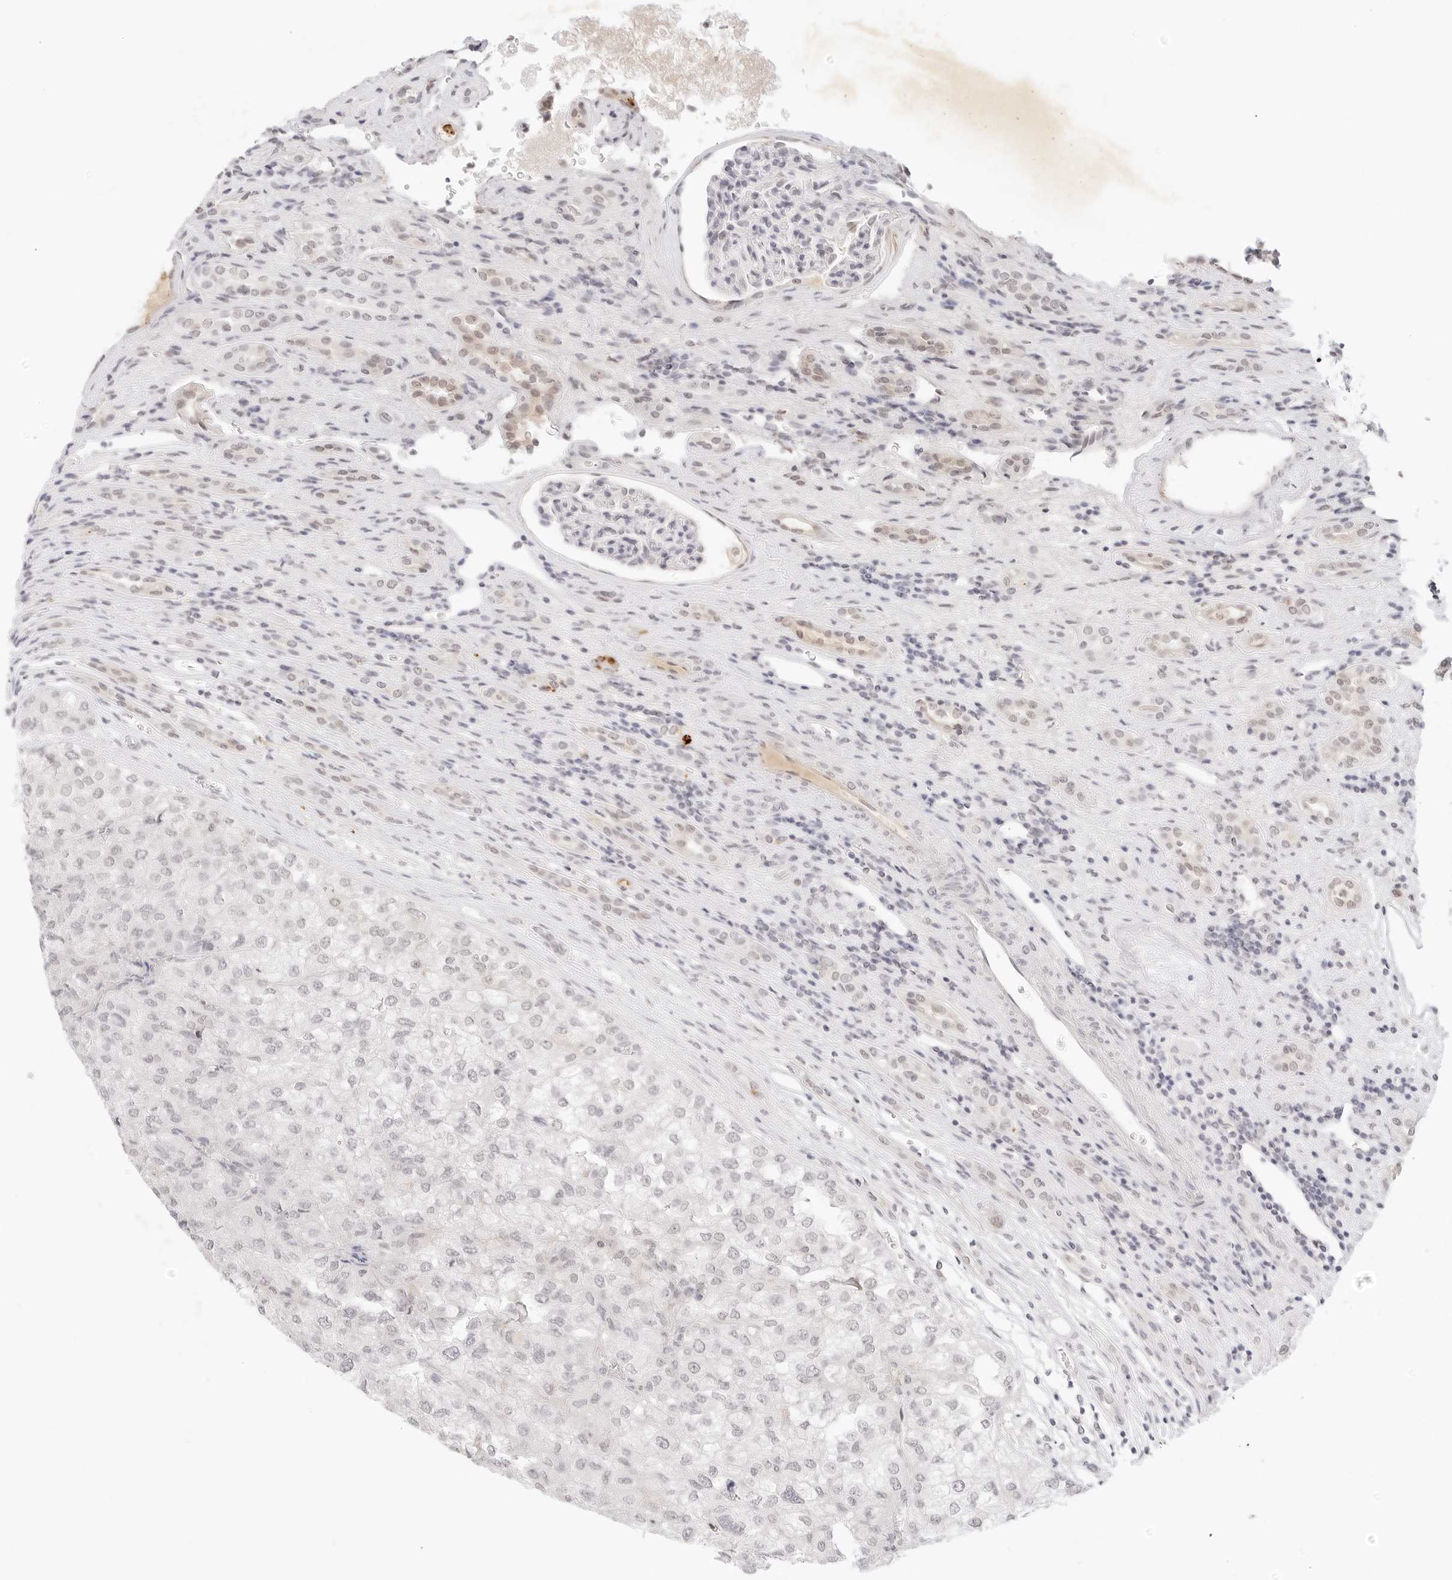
{"staining": {"intensity": "negative", "quantity": "none", "location": "none"}, "tissue": "renal cancer", "cell_type": "Tumor cells", "image_type": "cancer", "snomed": [{"axis": "morphology", "description": "Adenocarcinoma, NOS"}, {"axis": "topography", "description": "Kidney"}], "caption": "Protein analysis of renal adenocarcinoma demonstrates no significant staining in tumor cells.", "gene": "XKR4", "patient": {"sex": "female", "age": 54}}